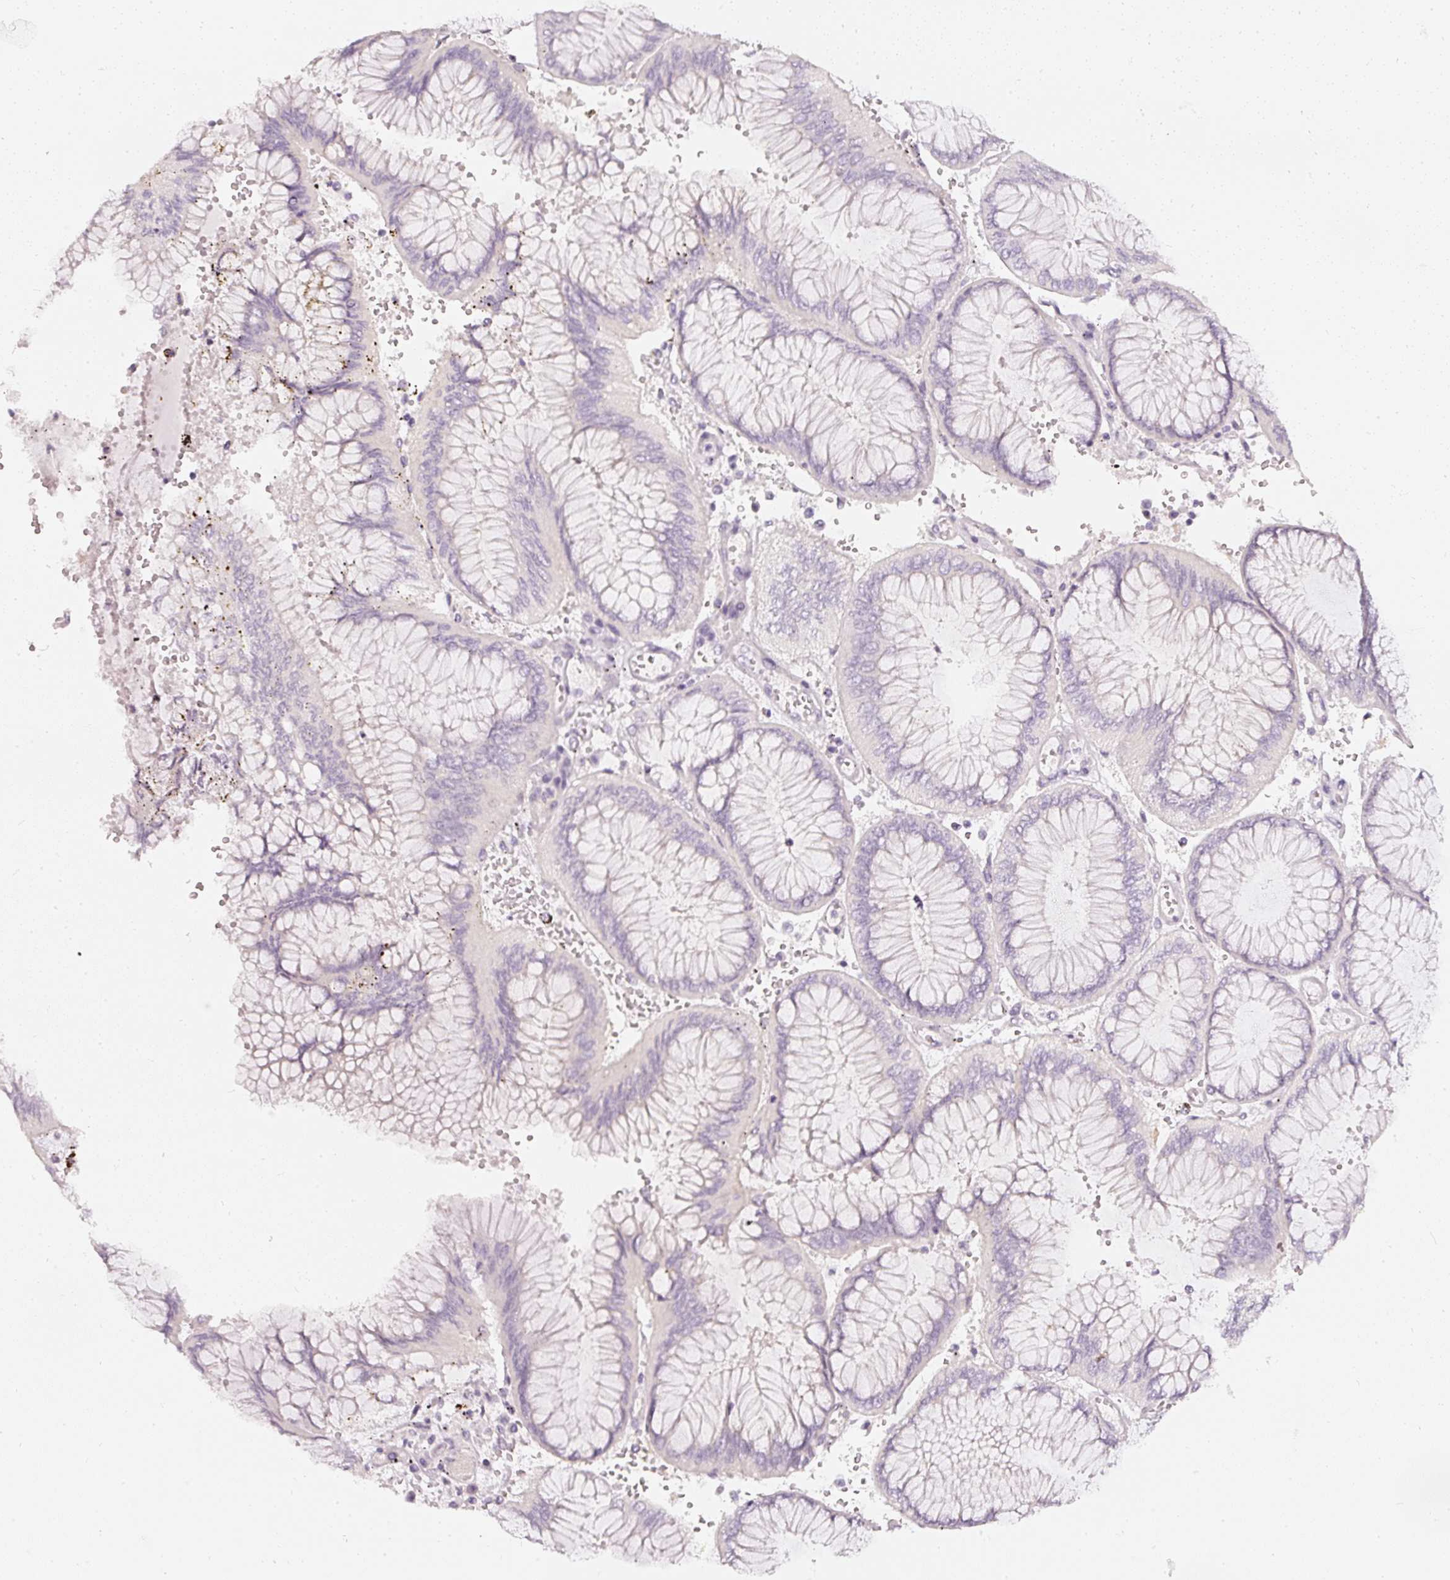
{"staining": {"intensity": "negative", "quantity": "none", "location": "none"}, "tissue": "stomach cancer", "cell_type": "Tumor cells", "image_type": "cancer", "snomed": [{"axis": "morphology", "description": "Adenocarcinoma, NOS"}, {"axis": "topography", "description": "Stomach"}], "caption": "Adenocarcinoma (stomach) stained for a protein using IHC displays no expression tumor cells.", "gene": "CNP", "patient": {"sex": "male", "age": 76}}